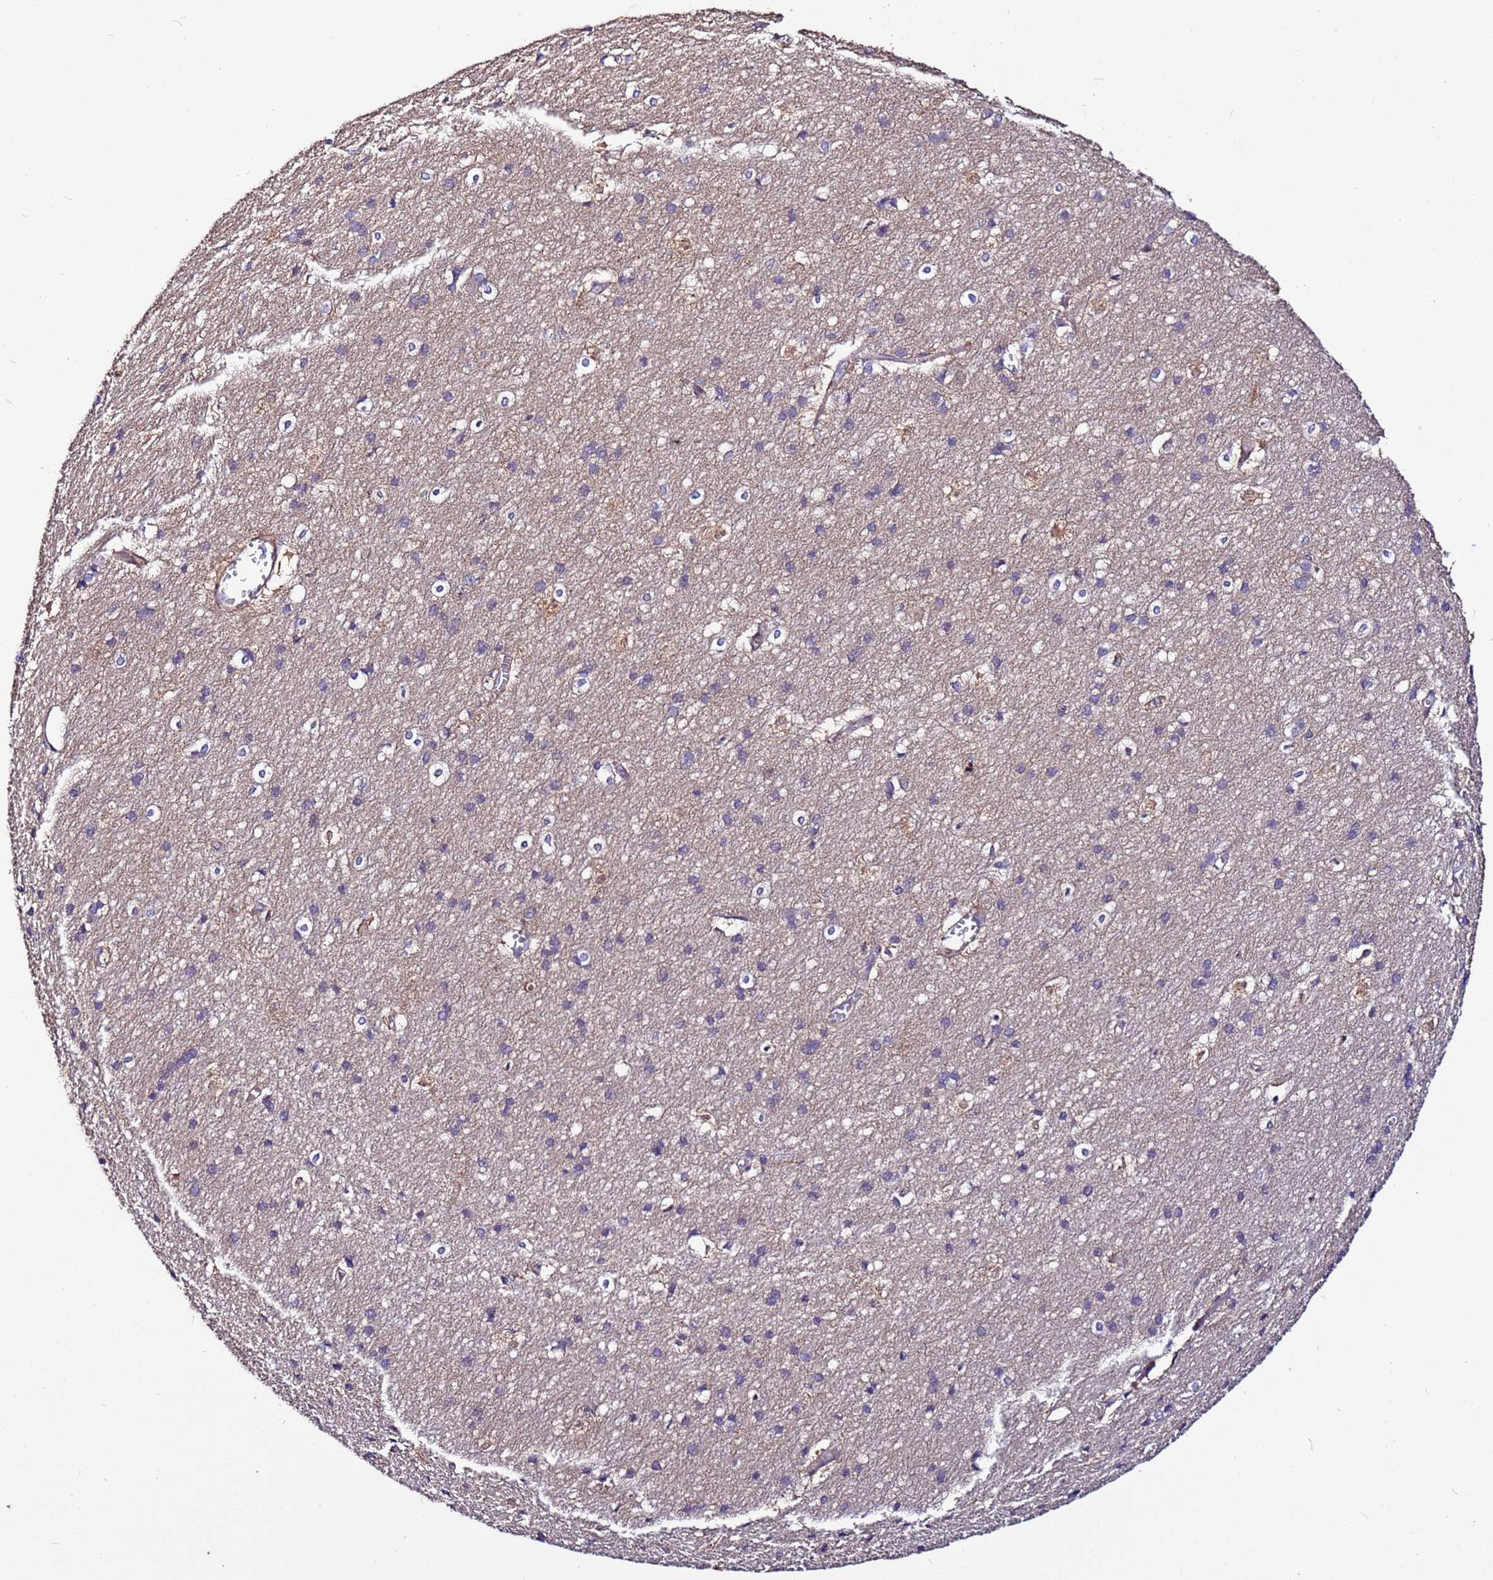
{"staining": {"intensity": "moderate", "quantity": ">75%", "location": "cytoplasmic/membranous"}, "tissue": "cerebral cortex", "cell_type": "Endothelial cells", "image_type": "normal", "snomed": [{"axis": "morphology", "description": "Normal tissue, NOS"}, {"axis": "topography", "description": "Cerebral cortex"}], "caption": "Immunohistochemical staining of benign cerebral cortex displays medium levels of moderate cytoplasmic/membranous staining in approximately >75% of endothelial cells. (DAB (3,3'-diaminobenzidine) IHC, brown staining for protein, blue staining for nuclei).", "gene": "STK38L", "patient": {"sex": "male", "age": 54}}